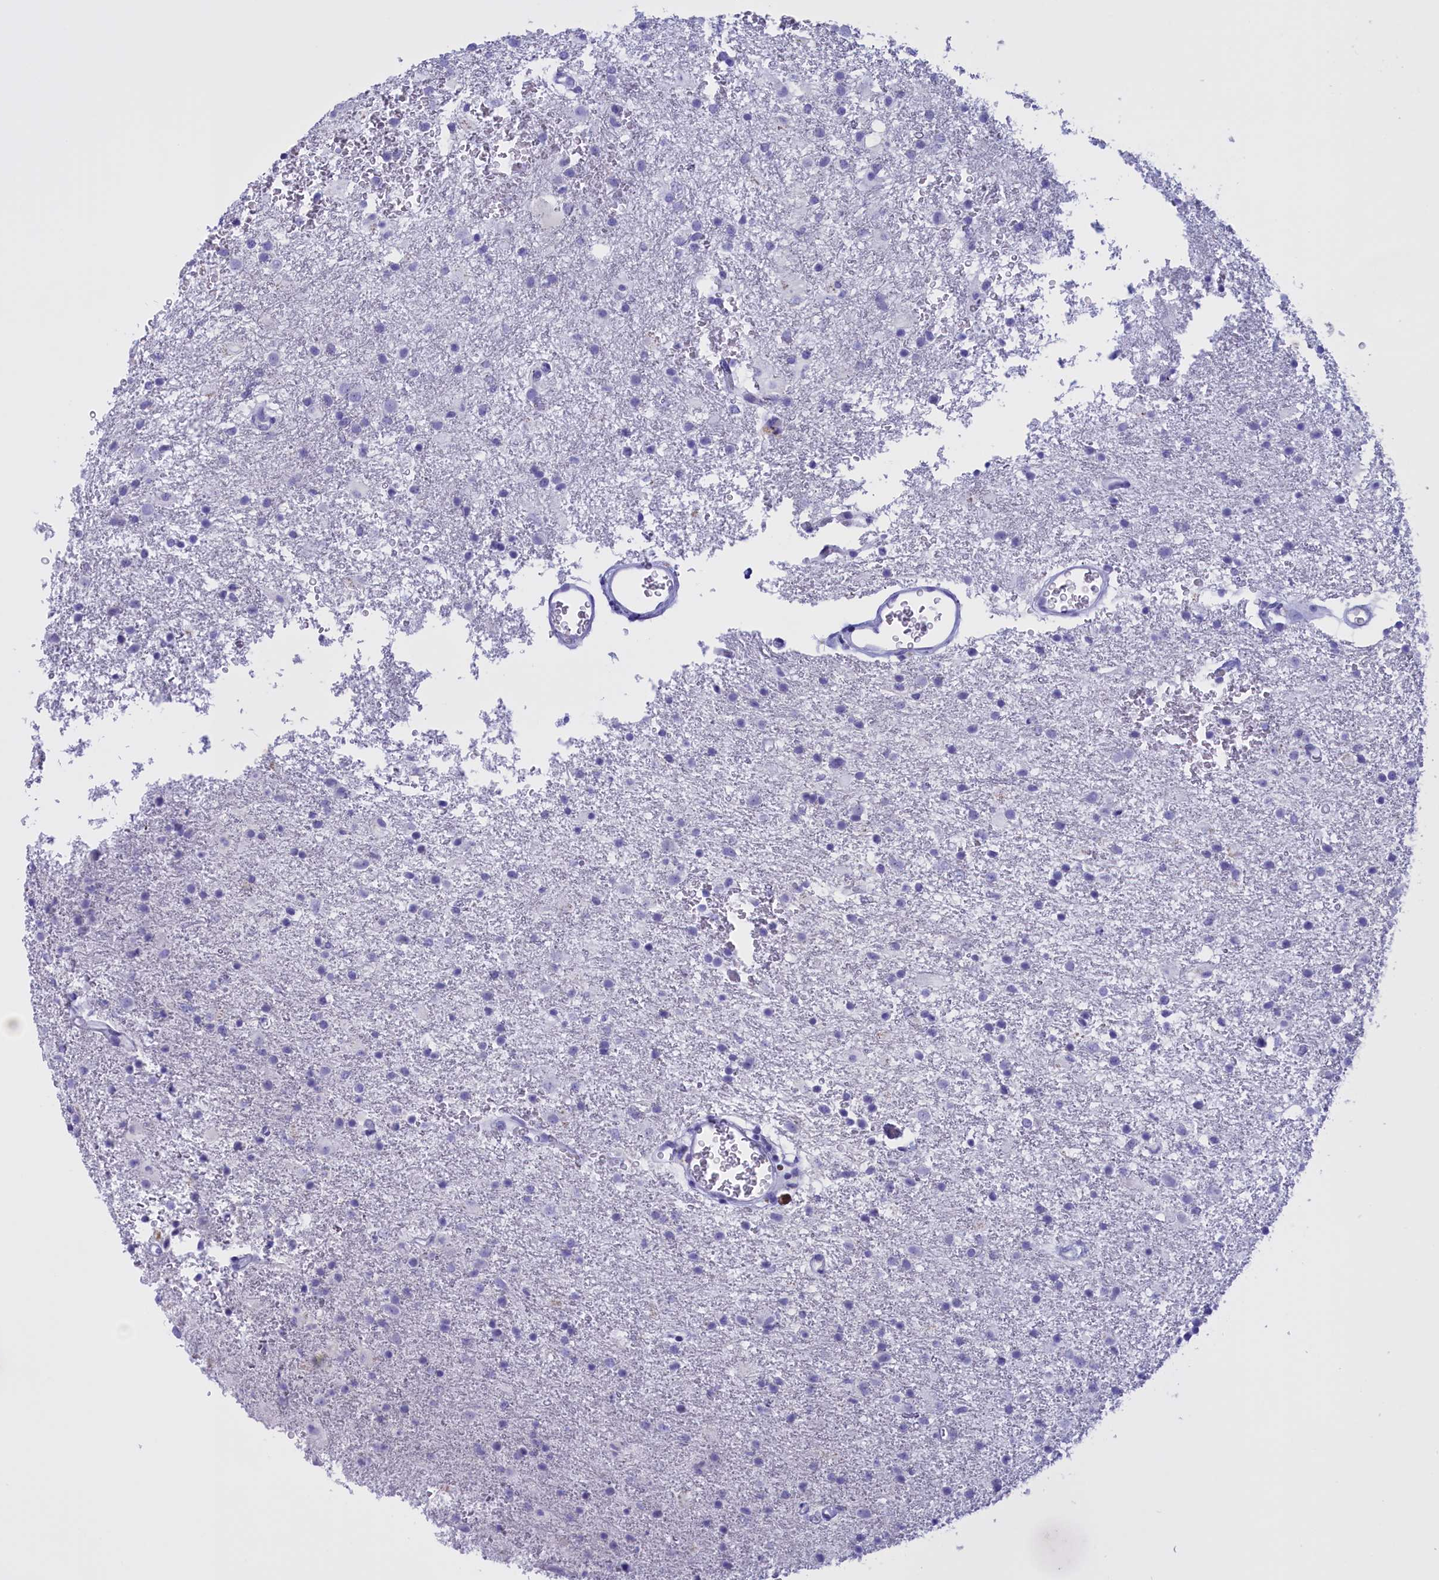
{"staining": {"intensity": "negative", "quantity": "none", "location": "none"}, "tissue": "glioma", "cell_type": "Tumor cells", "image_type": "cancer", "snomed": [{"axis": "morphology", "description": "Glioma, malignant, Low grade"}, {"axis": "topography", "description": "Brain"}], "caption": "An immunohistochemistry micrograph of glioma is shown. There is no staining in tumor cells of glioma.", "gene": "PROK2", "patient": {"sex": "male", "age": 65}}